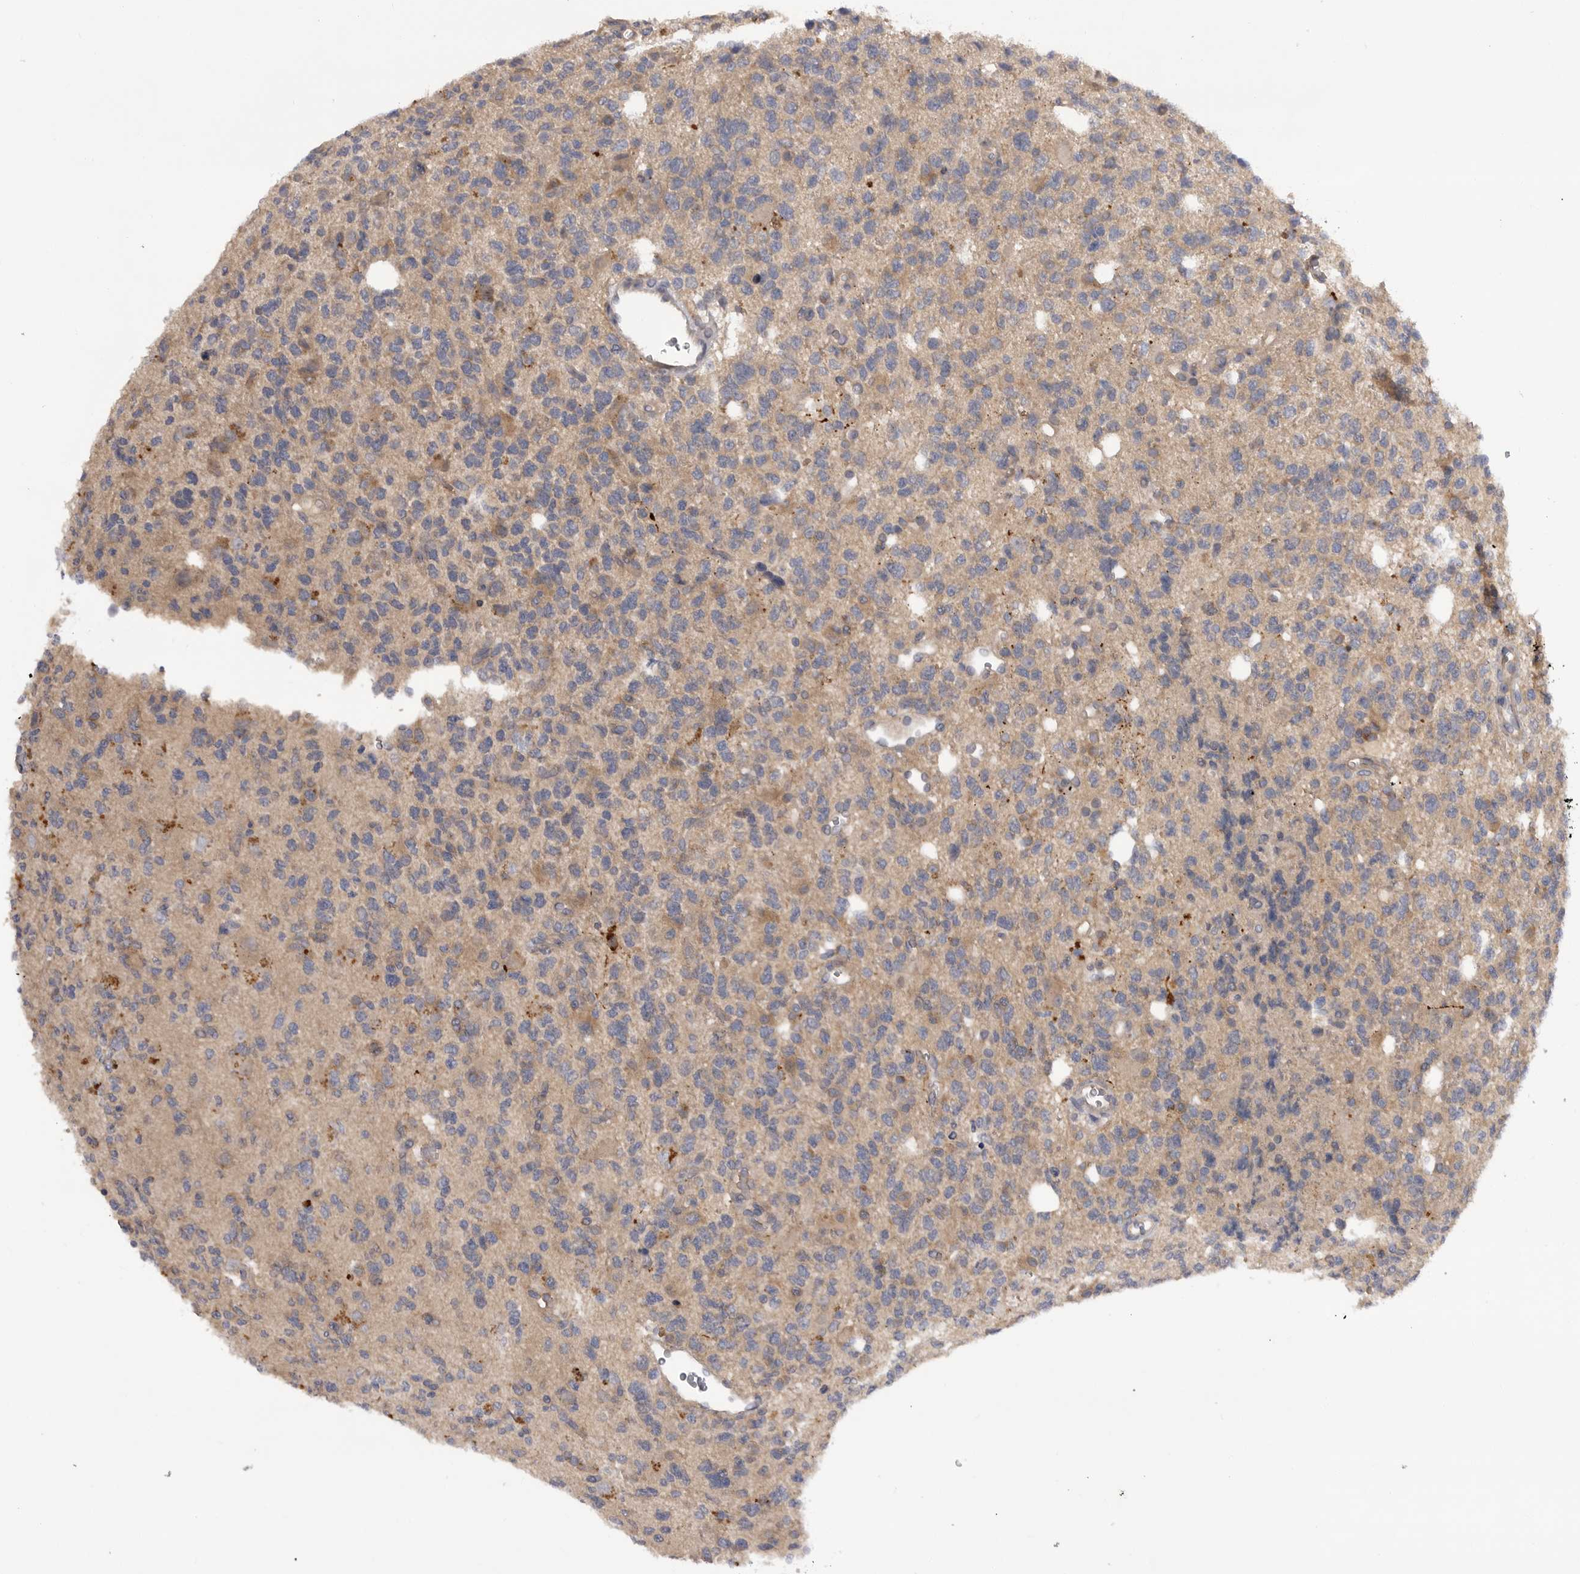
{"staining": {"intensity": "weak", "quantity": "<25%", "location": "cytoplasmic/membranous"}, "tissue": "glioma", "cell_type": "Tumor cells", "image_type": "cancer", "snomed": [{"axis": "morphology", "description": "Glioma, malignant, High grade"}, {"axis": "topography", "description": "Brain"}], "caption": "There is no significant positivity in tumor cells of glioma.", "gene": "DHDDS", "patient": {"sex": "female", "age": 62}}